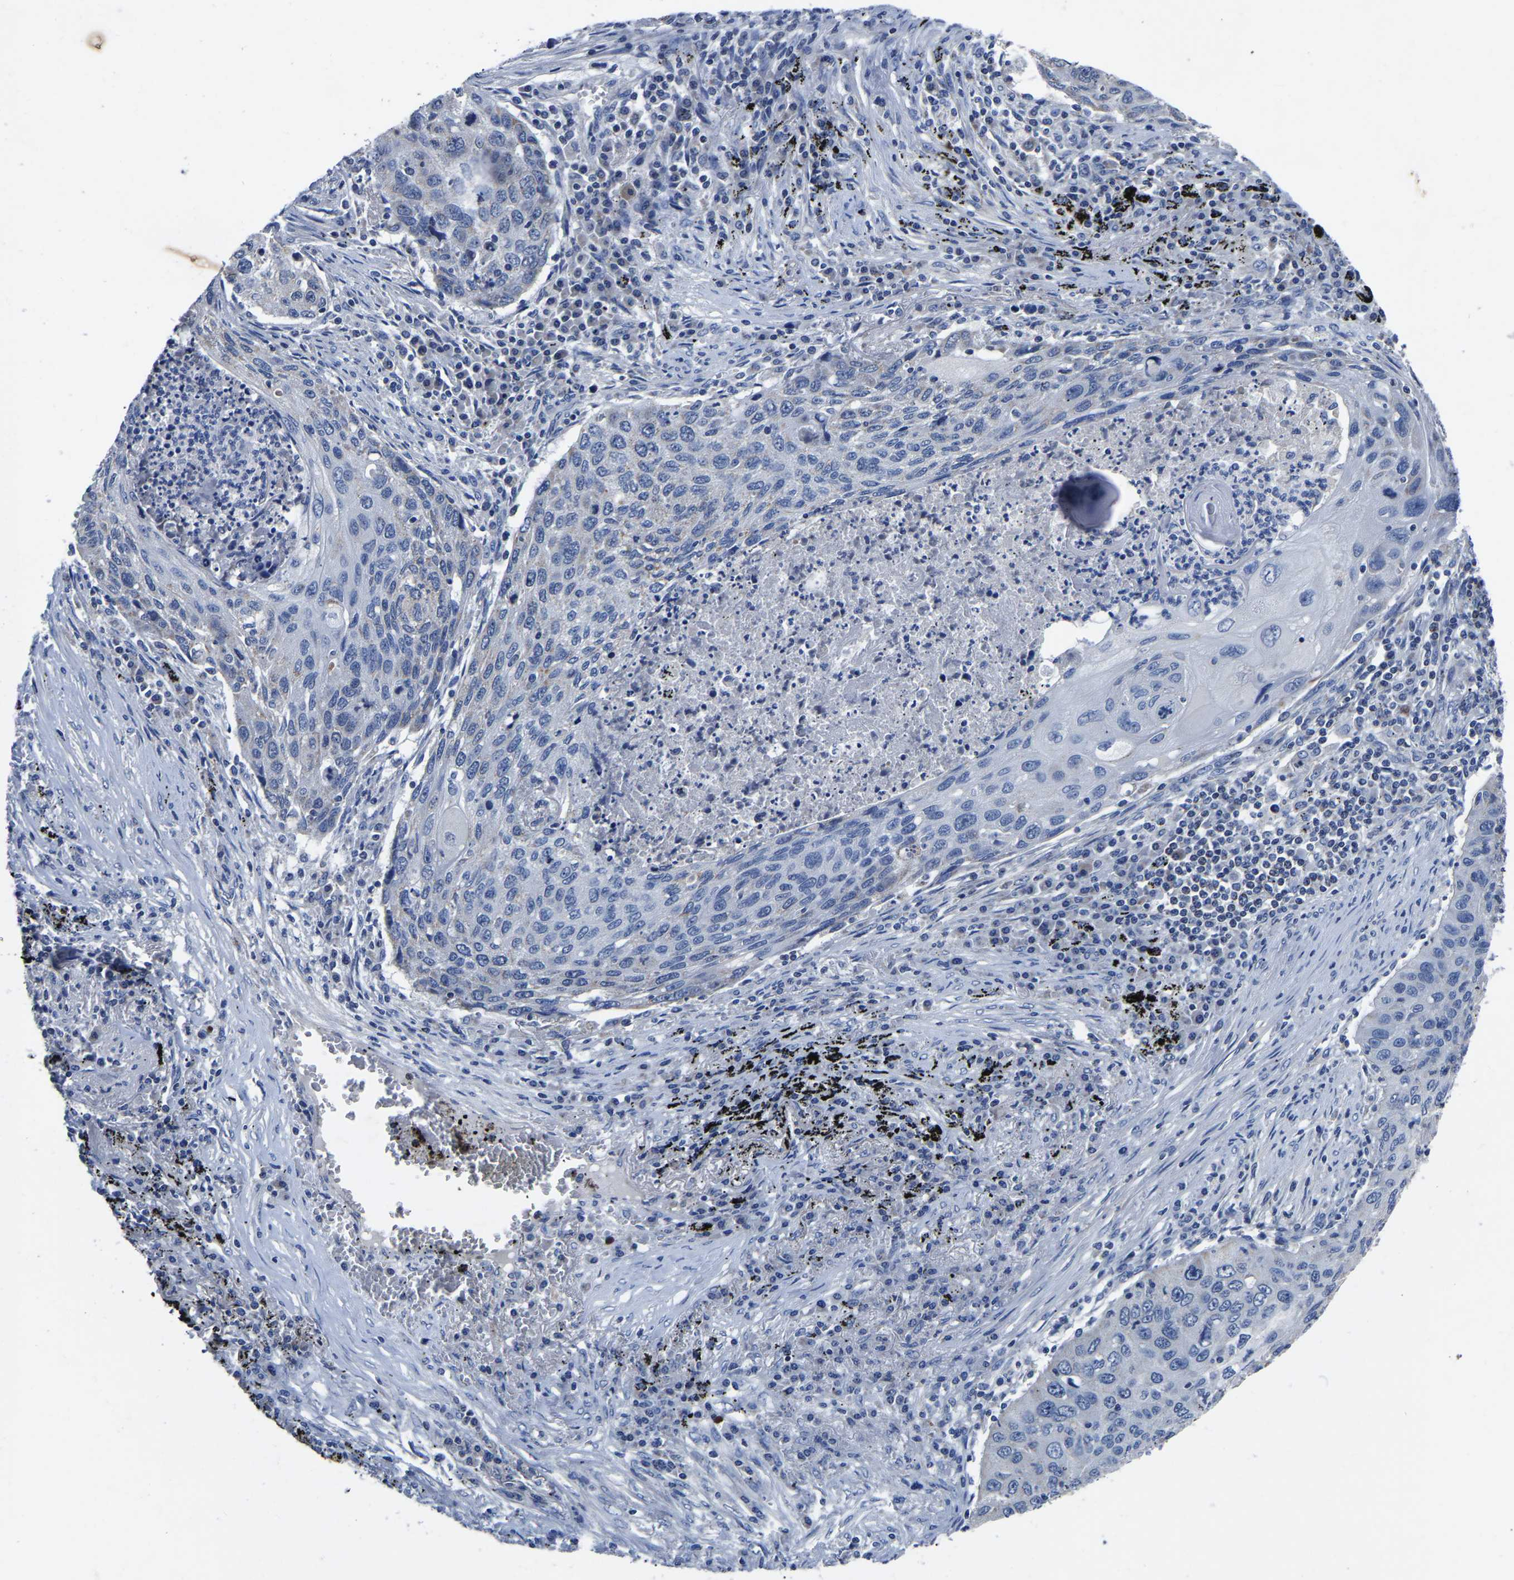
{"staining": {"intensity": "negative", "quantity": "none", "location": "none"}, "tissue": "lung cancer", "cell_type": "Tumor cells", "image_type": "cancer", "snomed": [{"axis": "morphology", "description": "Squamous cell carcinoma, NOS"}, {"axis": "topography", "description": "Lung"}], "caption": "An IHC photomicrograph of lung cancer (squamous cell carcinoma) is shown. There is no staining in tumor cells of lung cancer (squamous cell carcinoma).", "gene": "FGD5", "patient": {"sex": "female", "age": 63}}